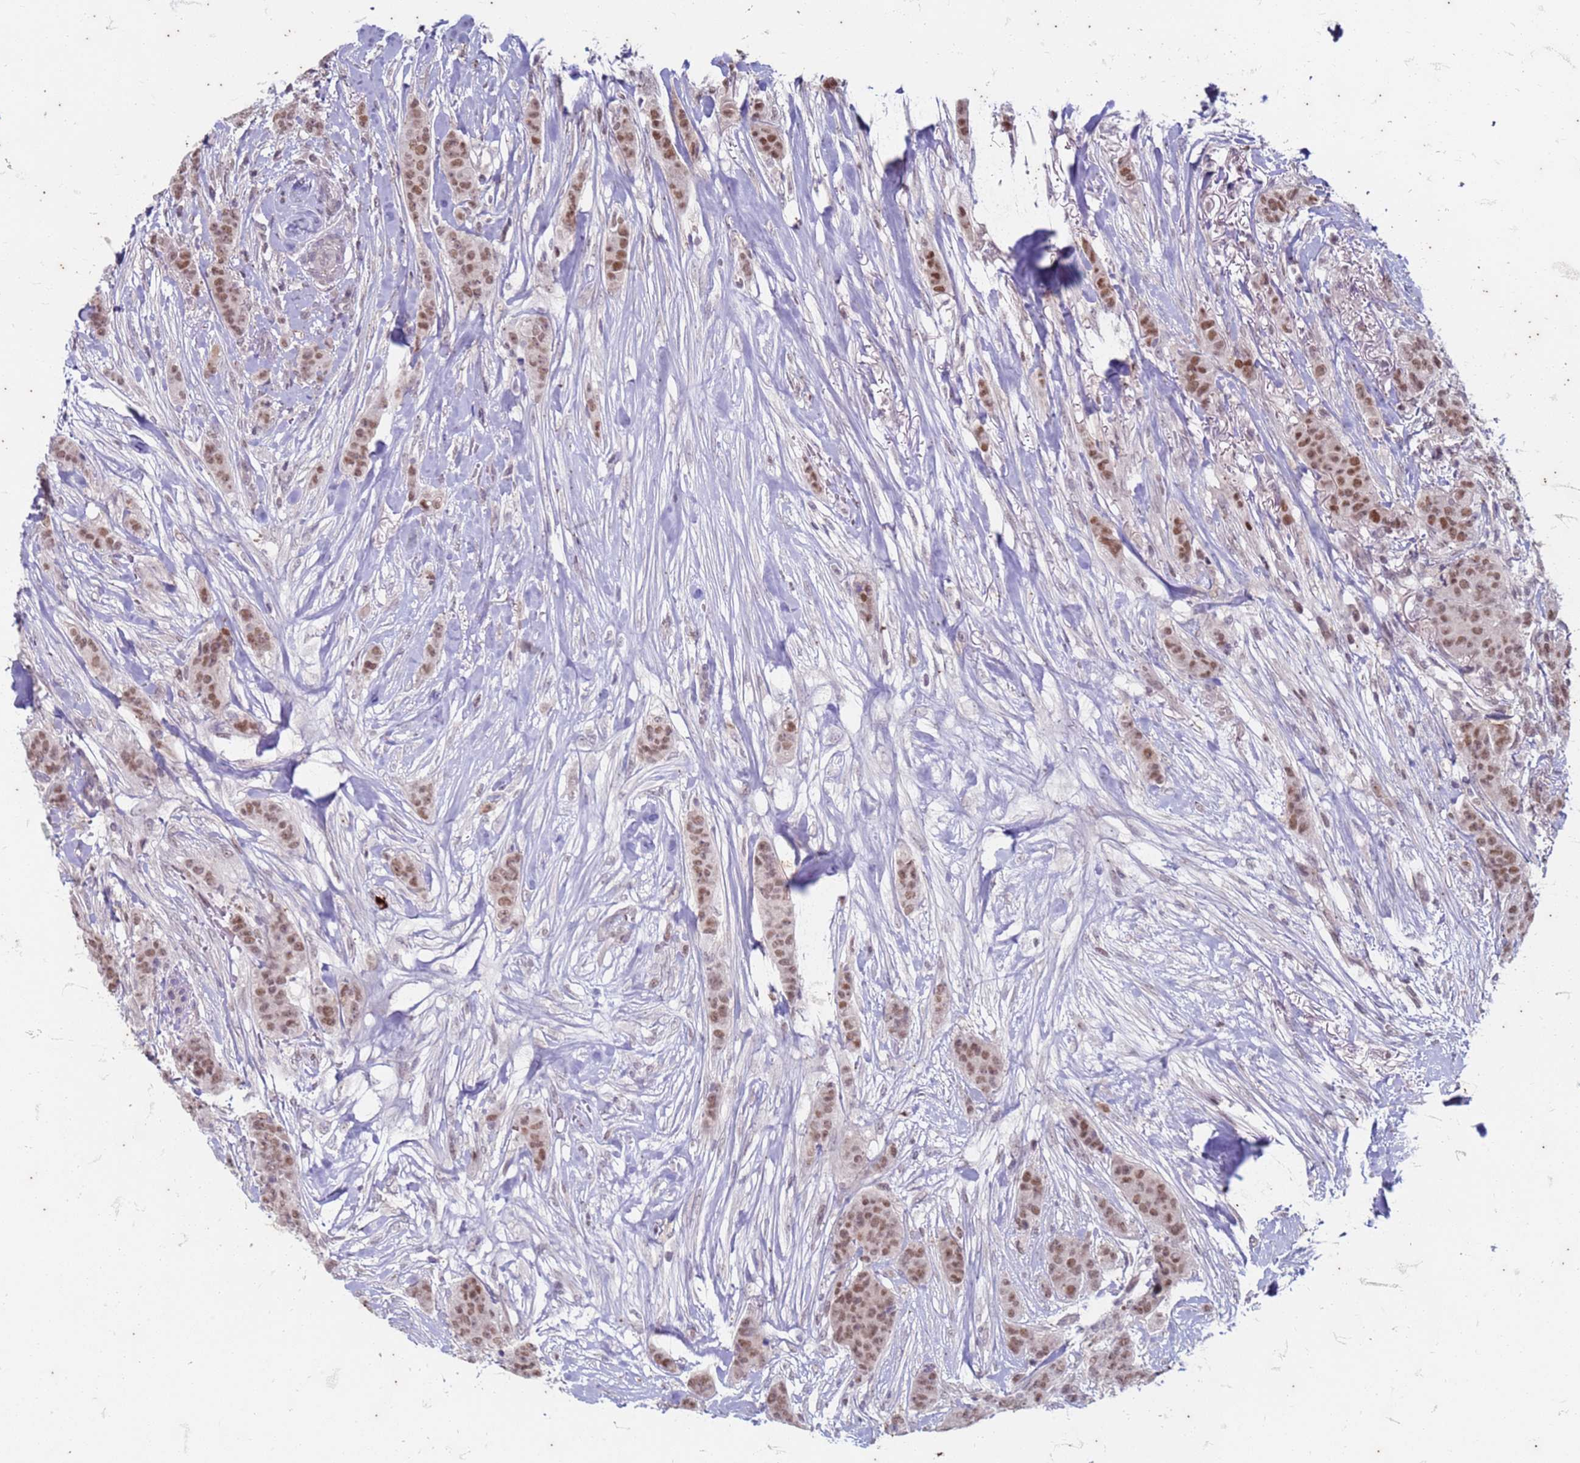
{"staining": {"intensity": "moderate", "quantity": ">75%", "location": "nuclear"}, "tissue": "breast cancer", "cell_type": "Tumor cells", "image_type": "cancer", "snomed": [{"axis": "morphology", "description": "Duct carcinoma"}, {"axis": "topography", "description": "Breast"}], "caption": "DAB (3,3'-diaminobenzidine) immunohistochemical staining of human breast cancer (invasive ductal carcinoma) reveals moderate nuclear protein staining in approximately >75% of tumor cells. Nuclei are stained in blue.", "gene": "TRMT6", "patient": {"sex": "female", "age": 40}}